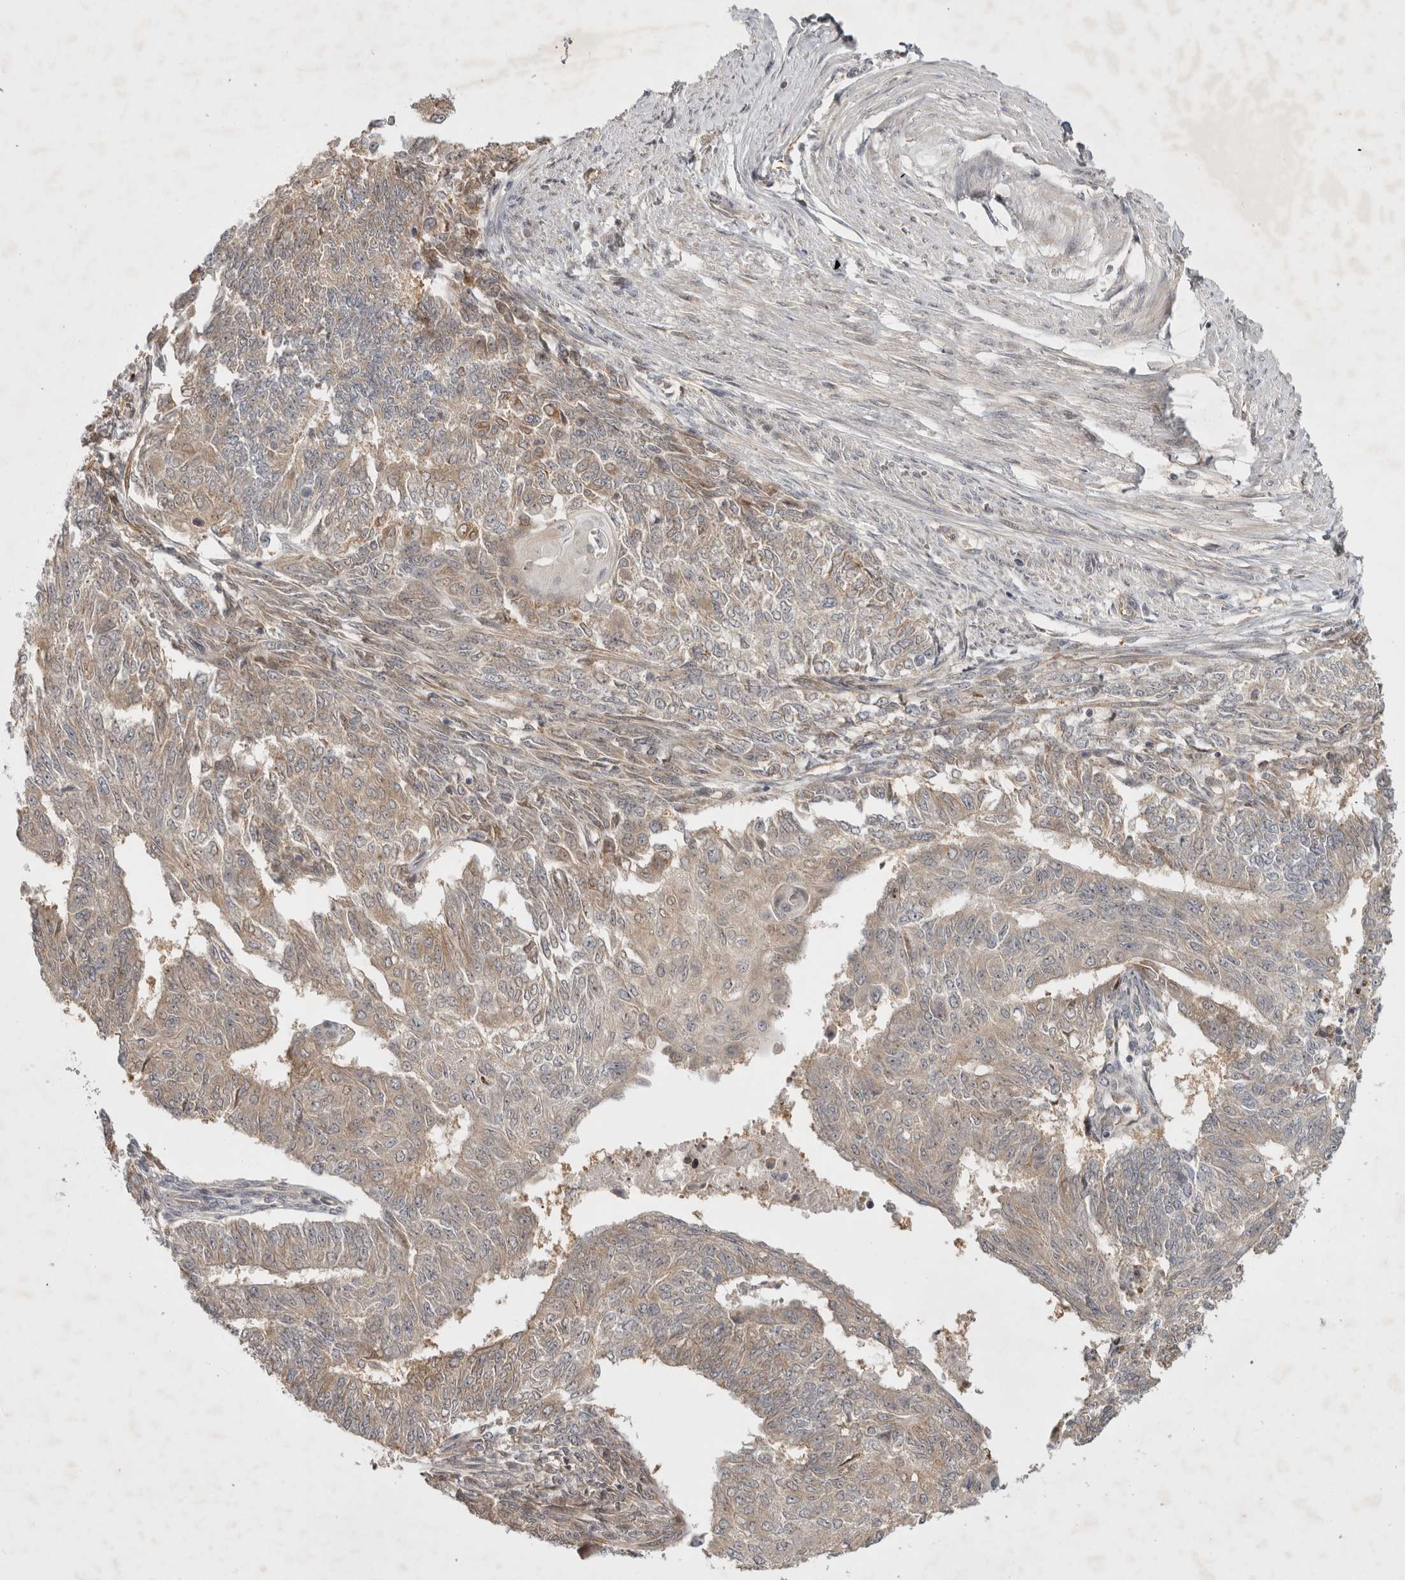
{"staining": {"intensity": "weak", "quantity": ">75%", "location": "cytoplasmic/membranous"}, "tissue": "endometrial cancer", "cell_type": "Tumor cells", "image_type": "cancer", "snomed": [{"axis": "morphology", "description": "Adenocarcinoma, NOS"}, {"axis": "topography", "description": "Endometrium"}], "caption": "Human endometrial cancer (adenocarcinoma) stained with a protein marker reveals weak staining in tumor cells.", "gene": "ZNF318", "patient": {"sex": "female", "age": 32}}